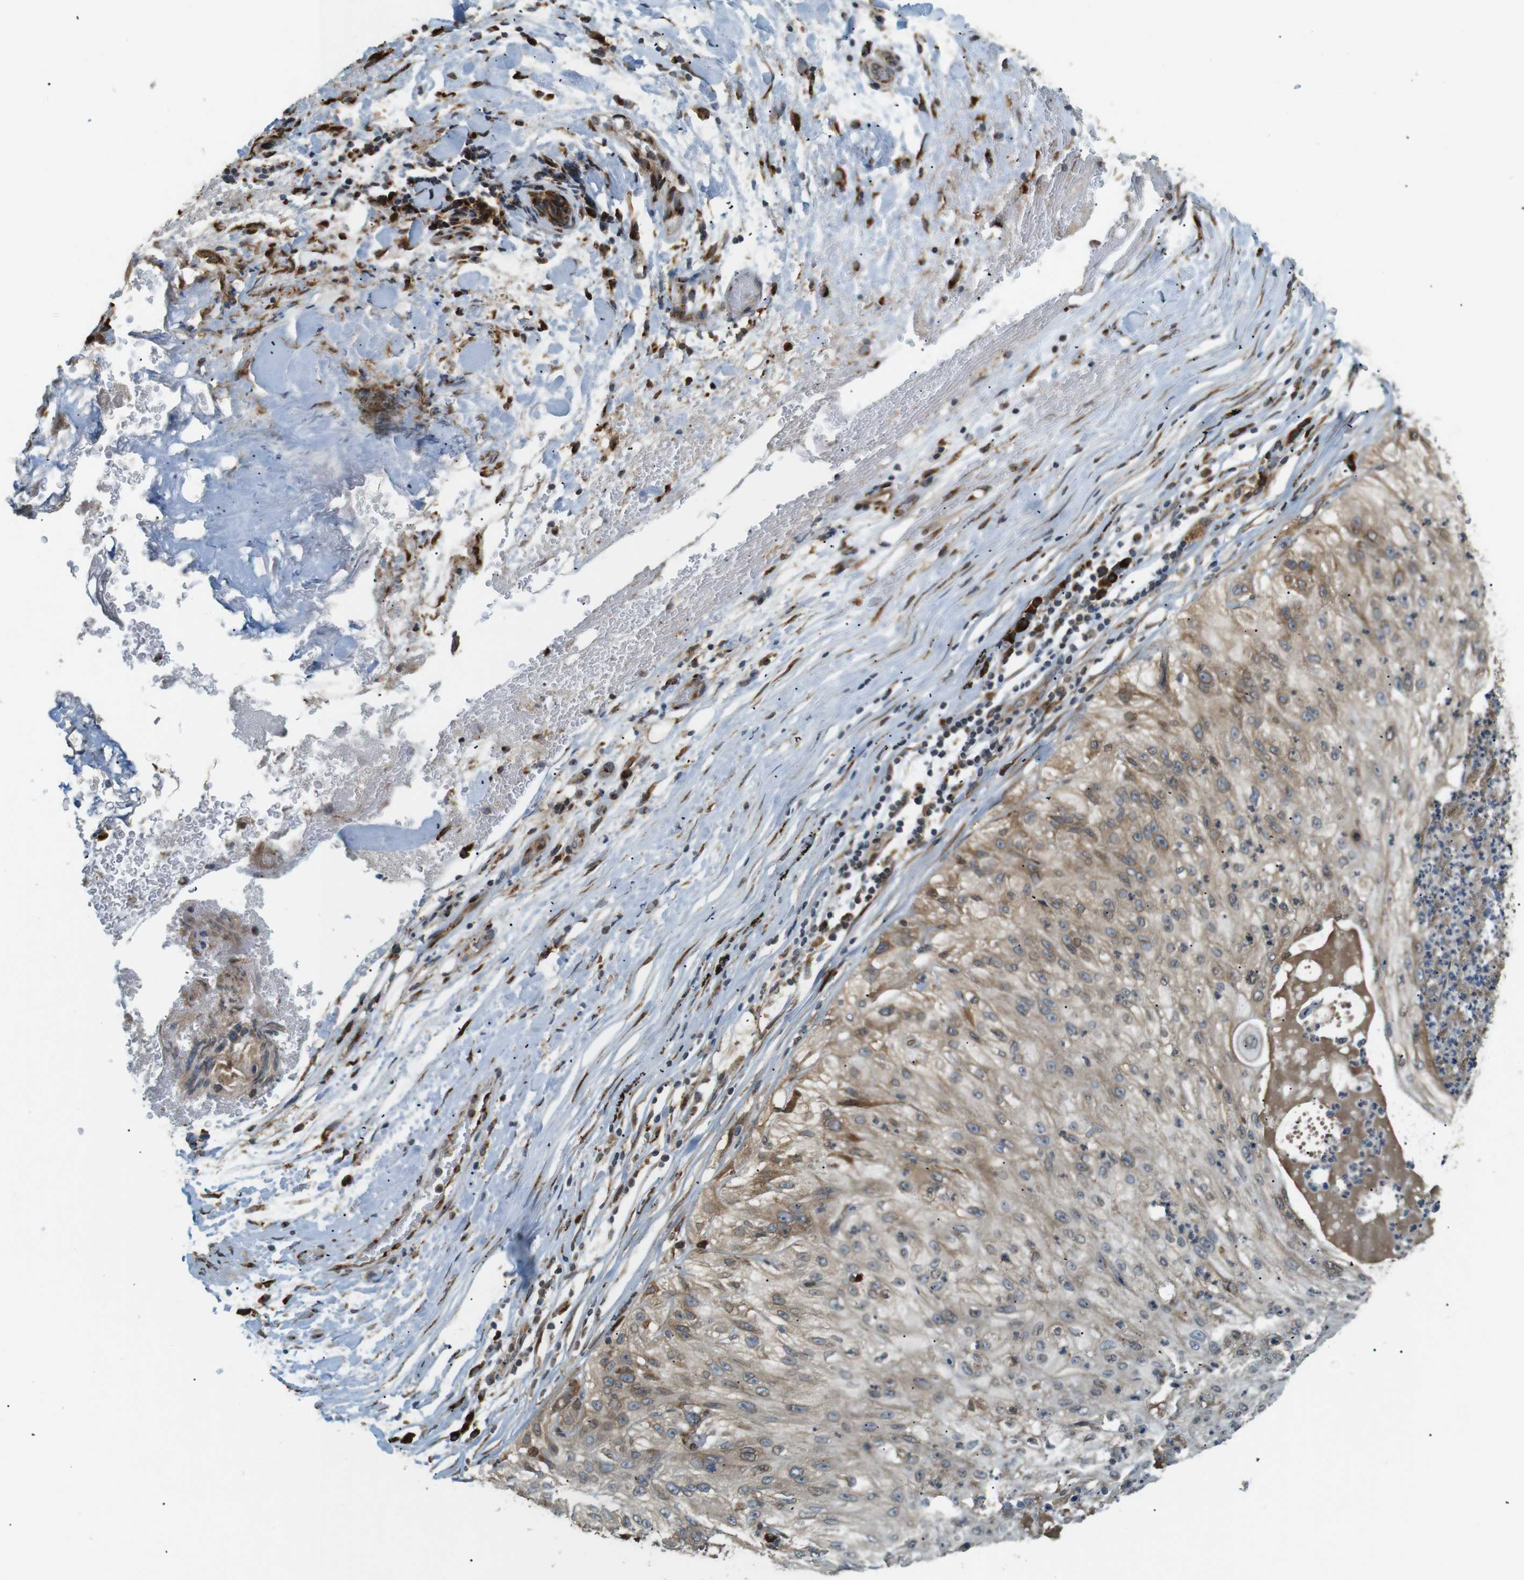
{"staining": {"intensity": "moderate", "quantity": "25%-75%", "location": "cytoplasmic/membranous"}, "tissue": "lung cancer", "cell_type": "Tumor cells", "image_type": "cancer", "snomed": [{"axis": "morphology", "description": "Inflammation, NOS"}, {"axis": "morphology", "description": "Squamous cell carcinoma, NOS"}, {"axis": "topography", "description": "Lymph node"}, {"axis": "topography", "description": "Soft tissue"}, {"axis": "topography", "description": "Lung"}], "caption": "IHC photomicrograph of neoplastic tissue: squamous cell carcinoma (lung) stained using IHC displays medium levels of moderate protein expression localized specifically in the cytoplasmic/membranous of tumor cells, appearing as a cytoplasmic/membranous brown color.", "gene": "TMED4", "patient": {"sex": "male", "age": 66}}